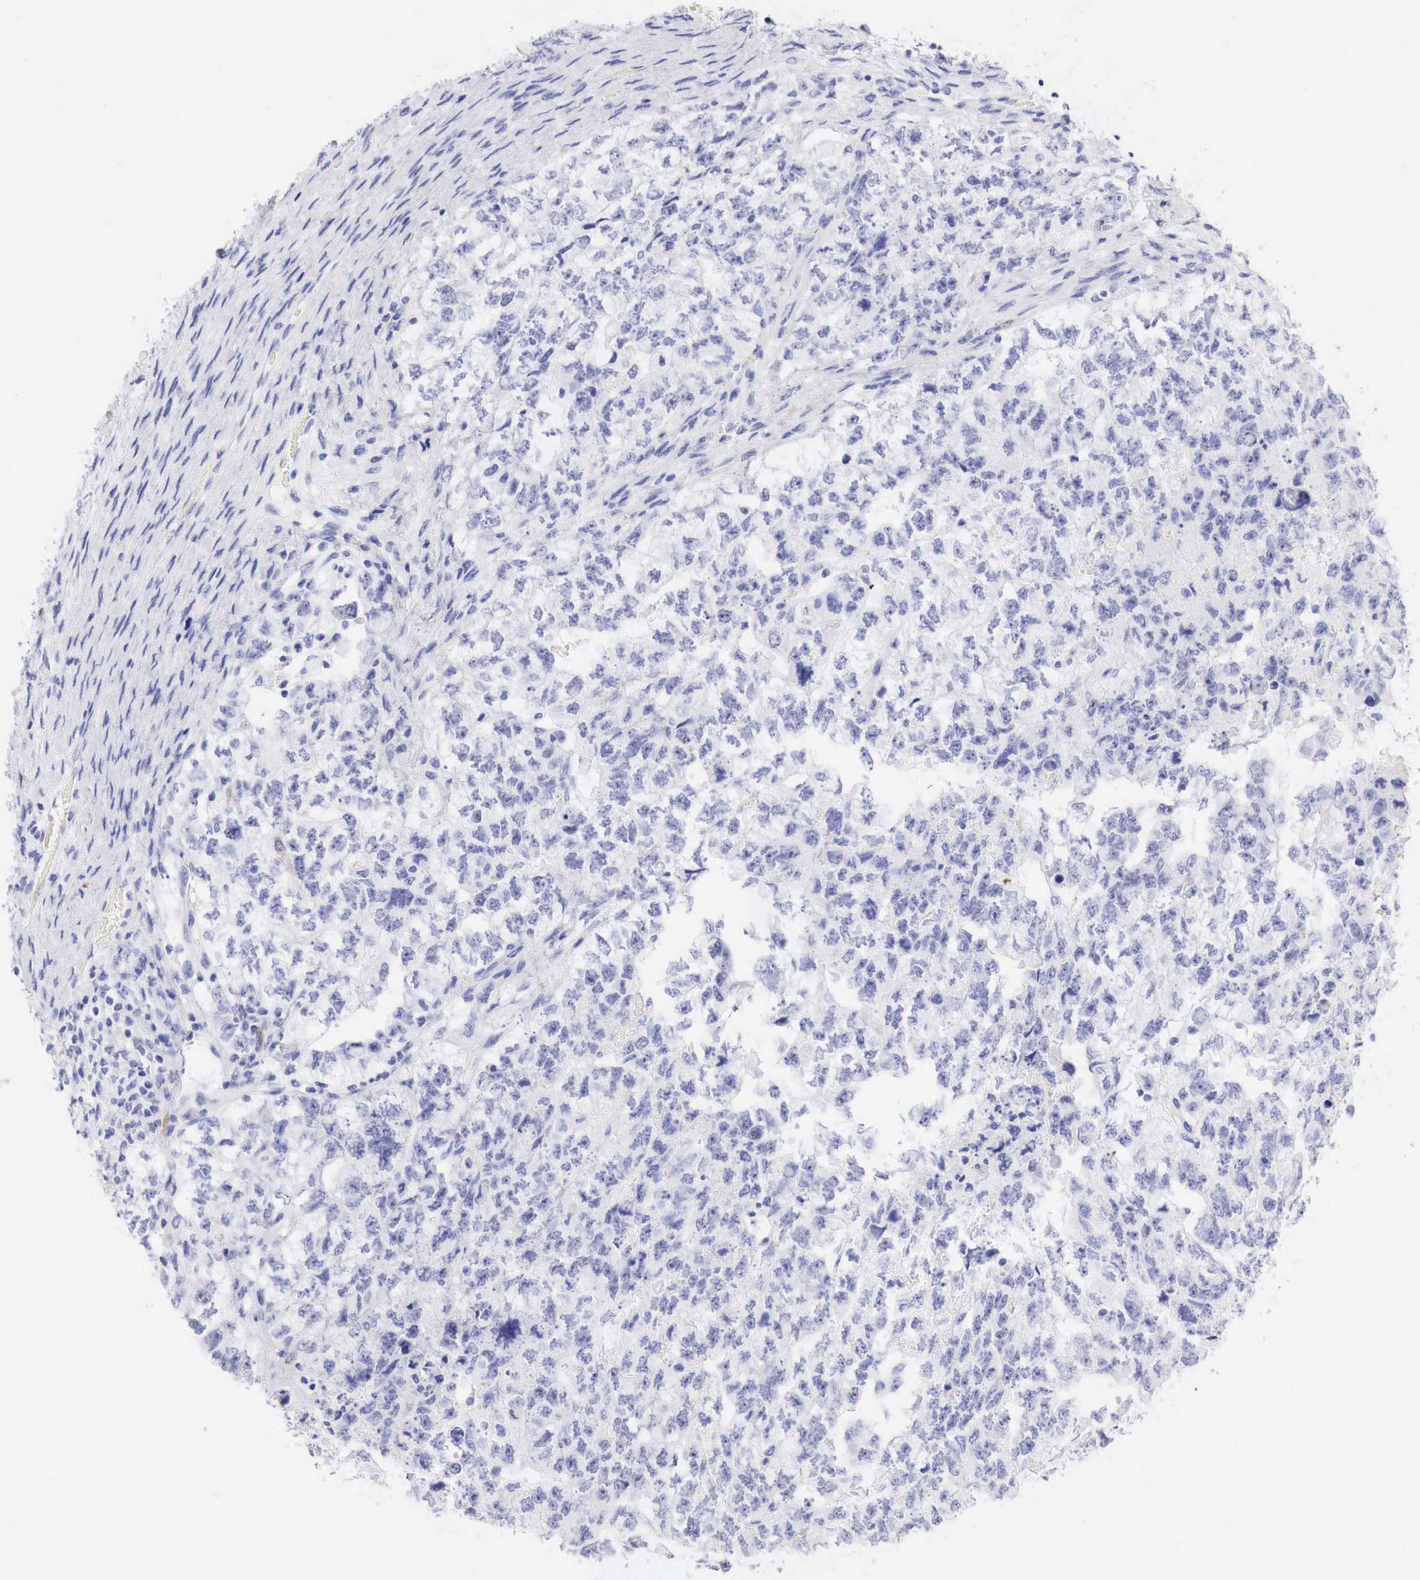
{"staining": {"intensity": "moderate", "quantity": "<25%", "location": "cytoplasmic/membranous,nuclear"}, "tissue": "testis cancer", "cell_type": "Tumor cells", "image_type": "cancer", "snomed": [{"axis": "morphology", "description": "Carcinoma, Embryonal, NOS"}, {"axis": "topography", "description": "Testis"}], "caption": "Human testis embryonal carcinoma stained for a protein (brown) reveals moderate cytoplasmic/membranous and nuclear positive staining in about <25% of tumor cells.", "gene": "CDKN2A", "patient": {"sex": "male", "age": 36}}